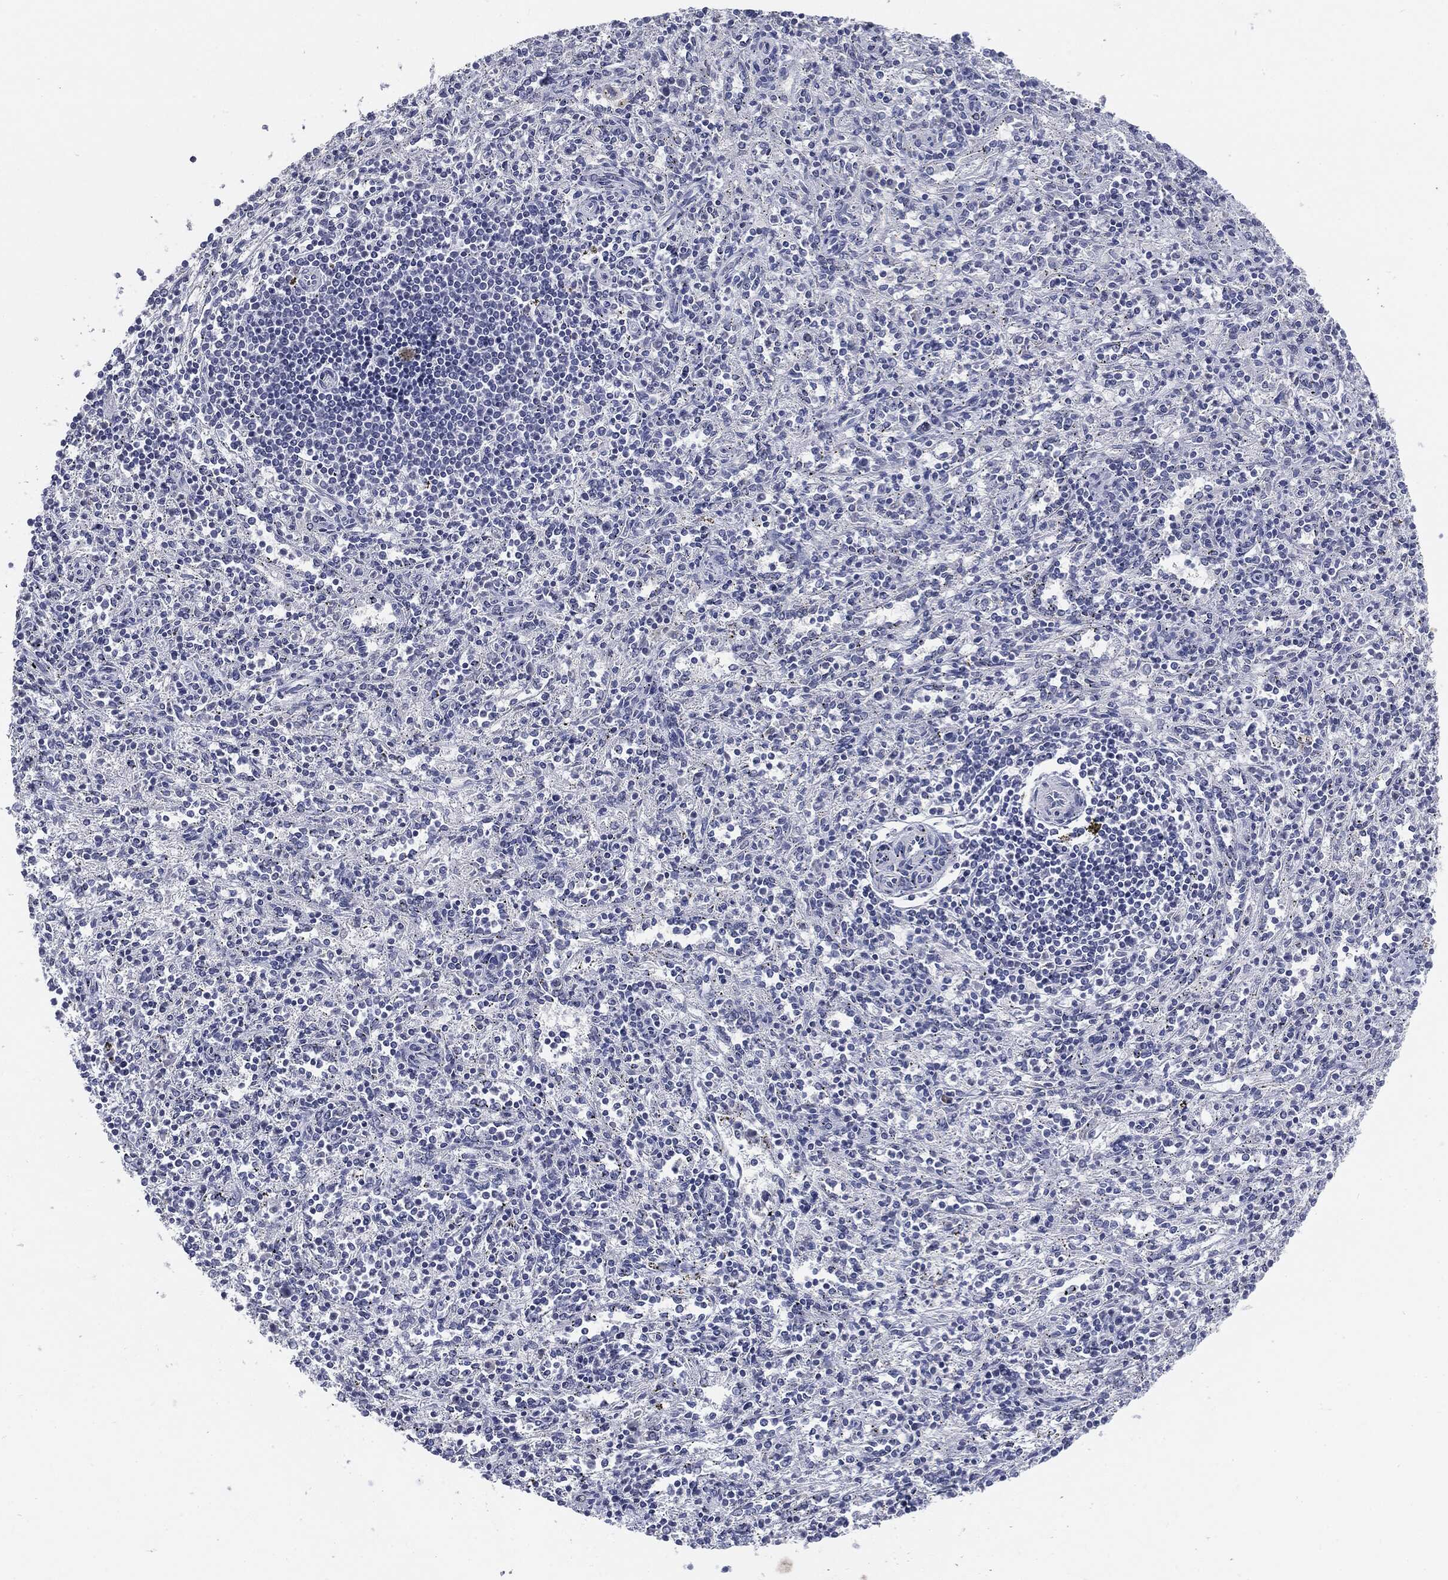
{"staining": {"intensity": "negative", "quantity": "none", "location": "none"}, "tissue": "spleen", "cell_type": "Cells in red pulp", "image_type": "normal", "snomed": [{"axis": "morphology", "description": "Normal tissue, NOS"}, {"axis": "topography", "description": "Spleen"}], "caption": "IHC of benign spleen shows no positivity in cells in red pulp.", "gene": "CGB1", "patient": {"sex": "male", "age": 69}}